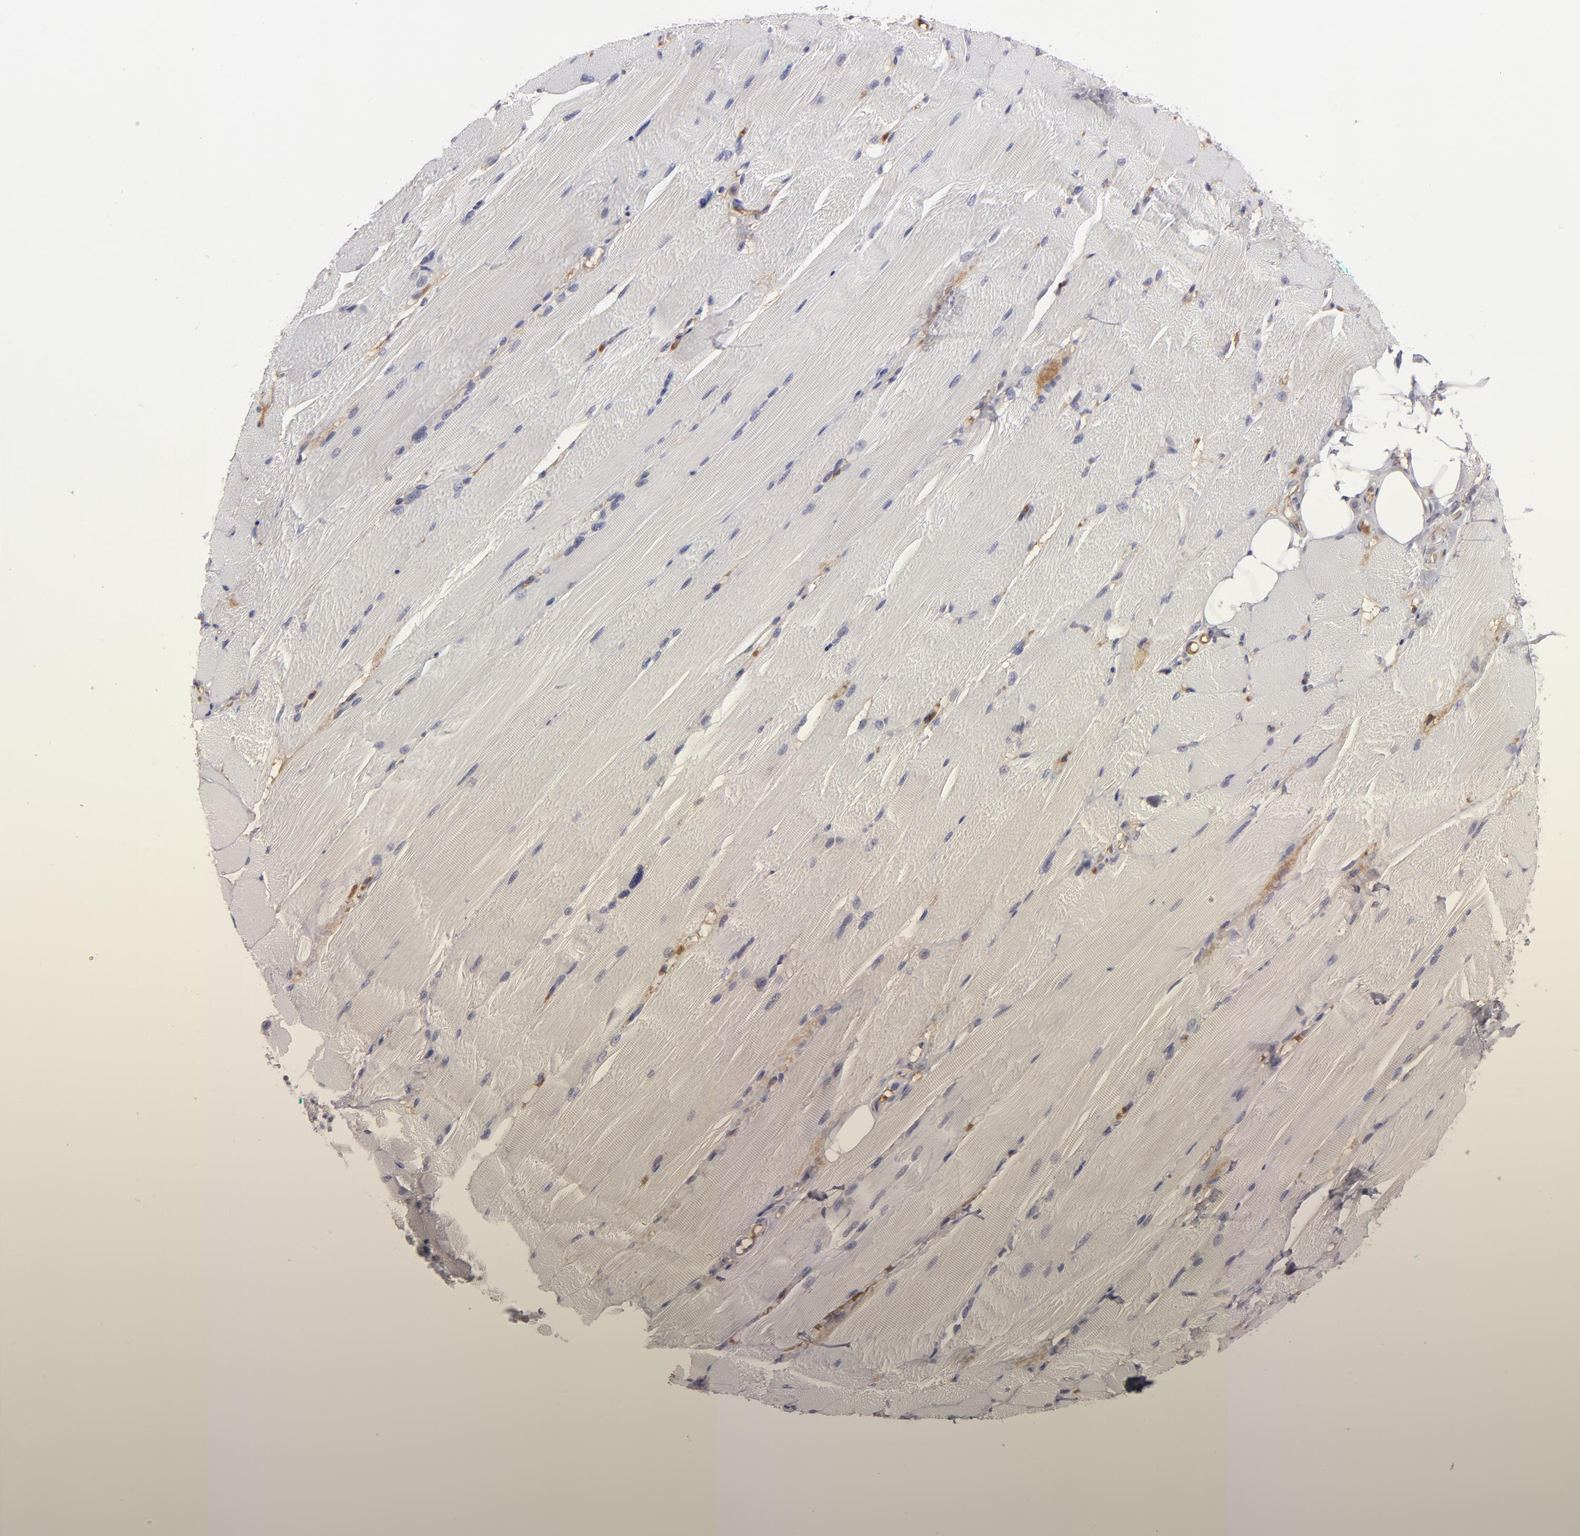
{"staining": {"intensity": "negative", "quantity": "none", "location": "none"}, "tissue": "adipose tissue", "cell_type": "Adipocytes", "image_type": "normal", "snomed": [{"axis": "morphology", "description": "Normal tissue, NOS"}, {"axis": "morphology", "description": "Duct carcinoma"}, {"axis": "topography", "description": "Breast"}, {"axis": "topography", "description": "Adipose tissue"}], "caption": "Immunohistochemical staining of unremarkable human adipose tissue demonstrates no significant expression in adipocytes.", "gene": "ITIH4", "patient": {"sex": "female", "age": 37}}